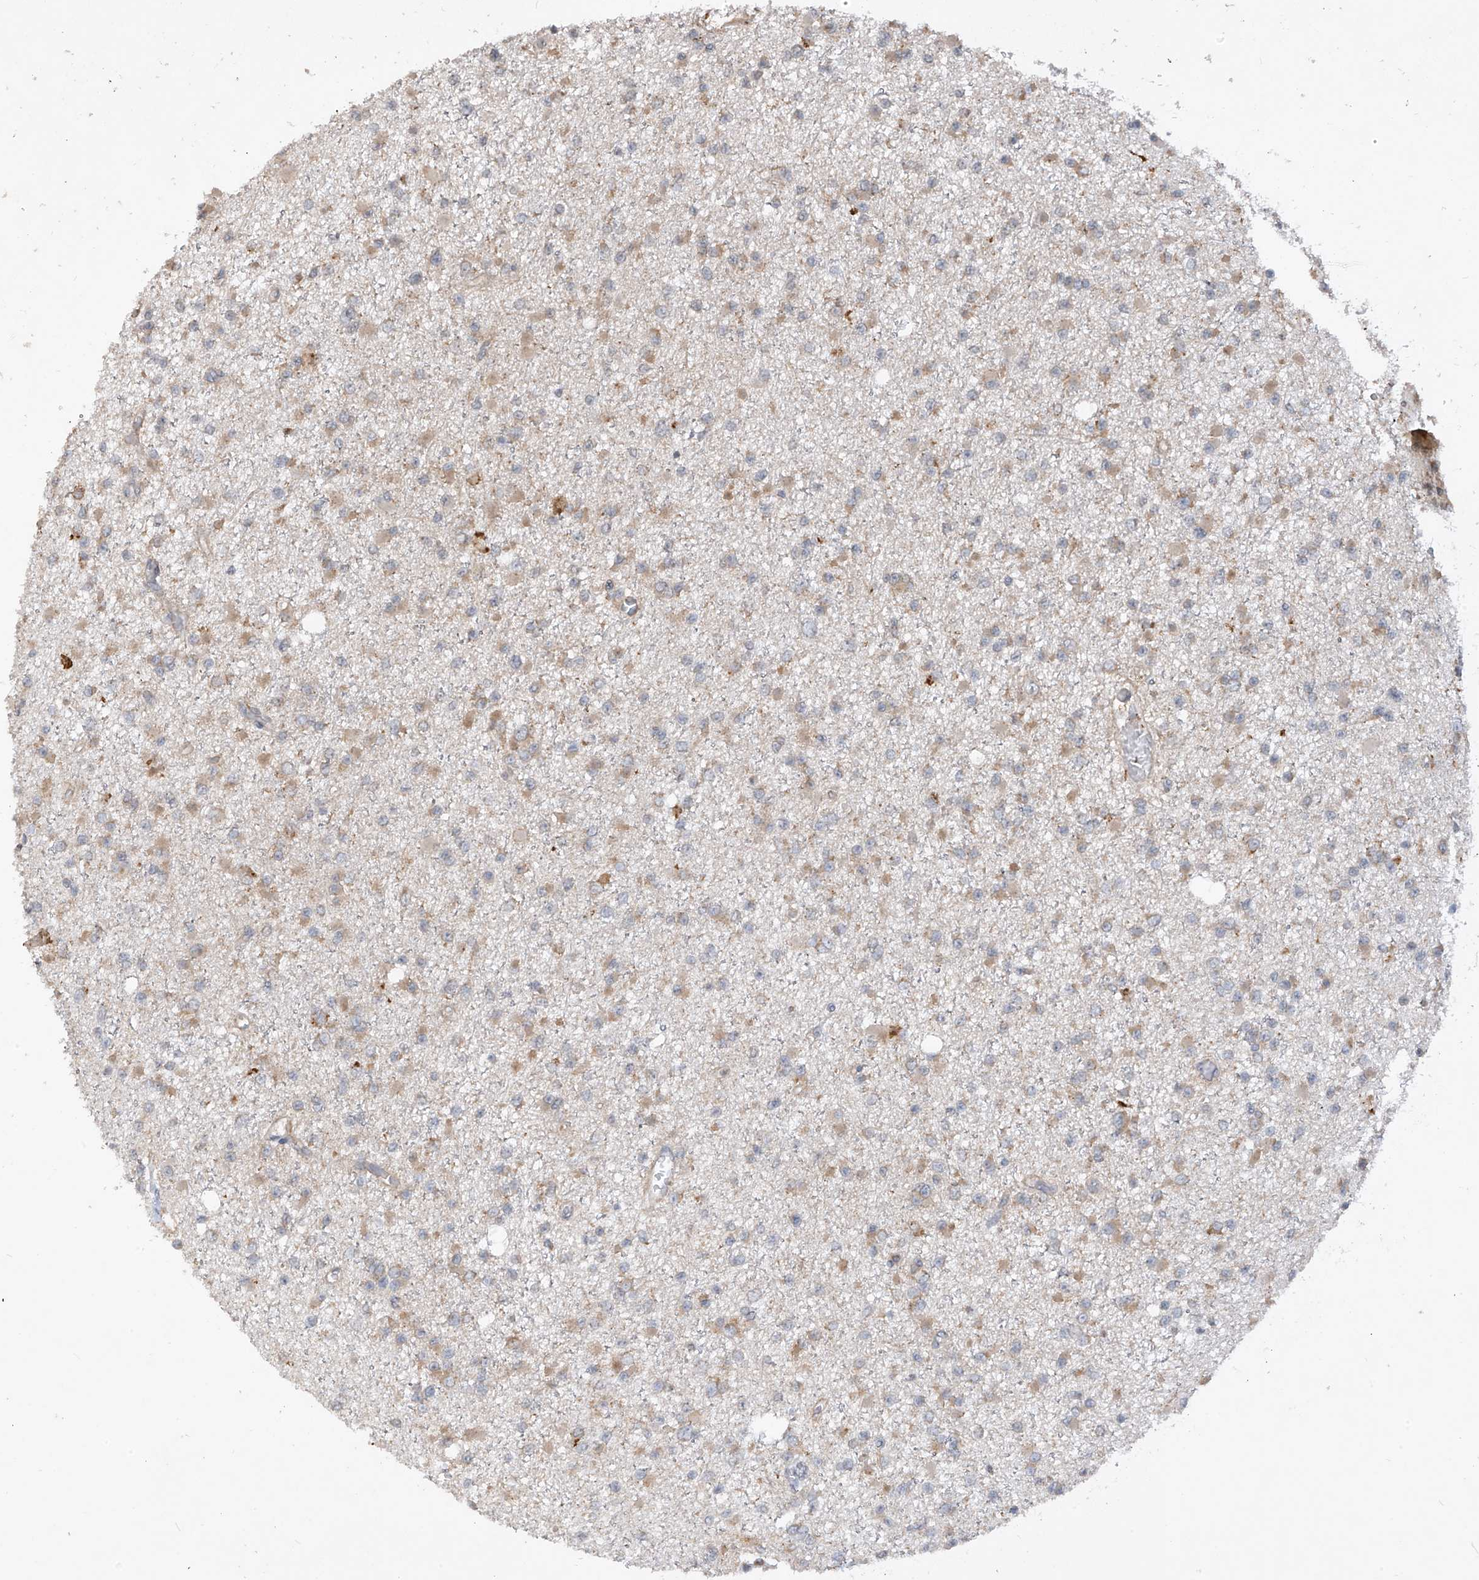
{"staining": {"intensity": "weak", "quantity": "25%-75%", "location": "cytoplasmic/membranous"}, "tissue": "glioma", "cell_type": "Tumor cells", "image_type": "cancer", "snomed": [{"axis": "morphology", "description": "Glioma, malignant, Low grade"}, {"axis": "topography", "description": "Brain"}], "caption": "A photomicrograph of human malignant glioma (low-grade) stained for a protein exhibits weak cytoplasmic/membranous brown staining in tumor cells. Immunohistochemistry stains the protein in brown and the nuclei are stained blue.", "gene": "RPL34", "patient": {"sex": "female", "age": 22}}